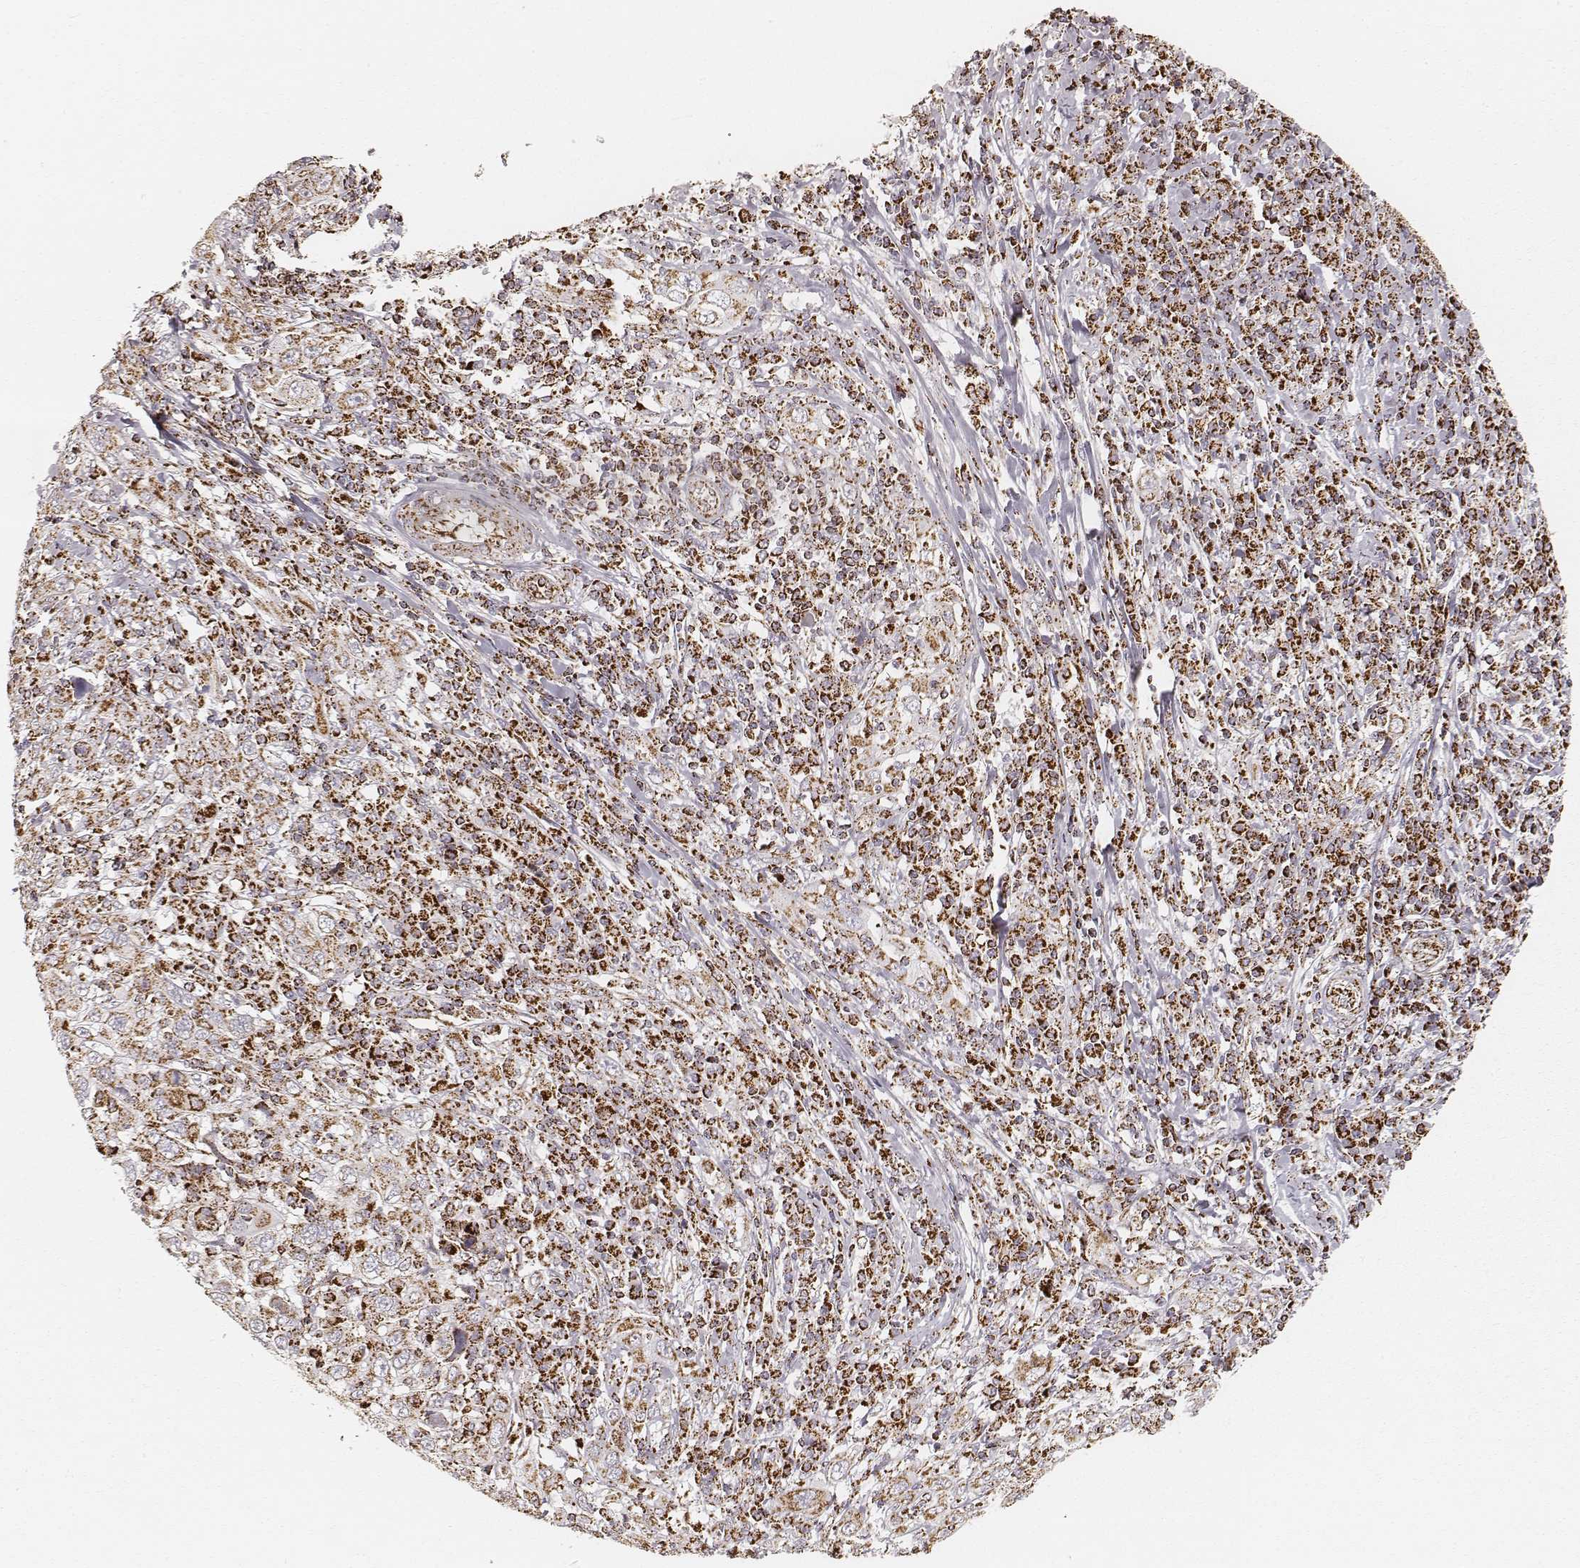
{"staining": {"intensity": "strong", "quantity": ">75%", "location": "cytoplasmic/membranous"}, "tissue": "cervical cancer", "cell_type": "Tumor cells", "image_type": "cancer", "snomed": [{"axis": "morphology", "description": "Squamous cell carcinoma, NOS"}, {"axis": "topography", "description": "Cervix"}], "caption": "DAB (3,3'-diaminobenzidine) immunohistochemical staining of cervical squamous cell carcinoma exhibits strong cytoplasmic/membranous protein expression in approximately >75% of tumor cells.", "gene": "CS", "patient": {"sex": "female", "age": 46}}